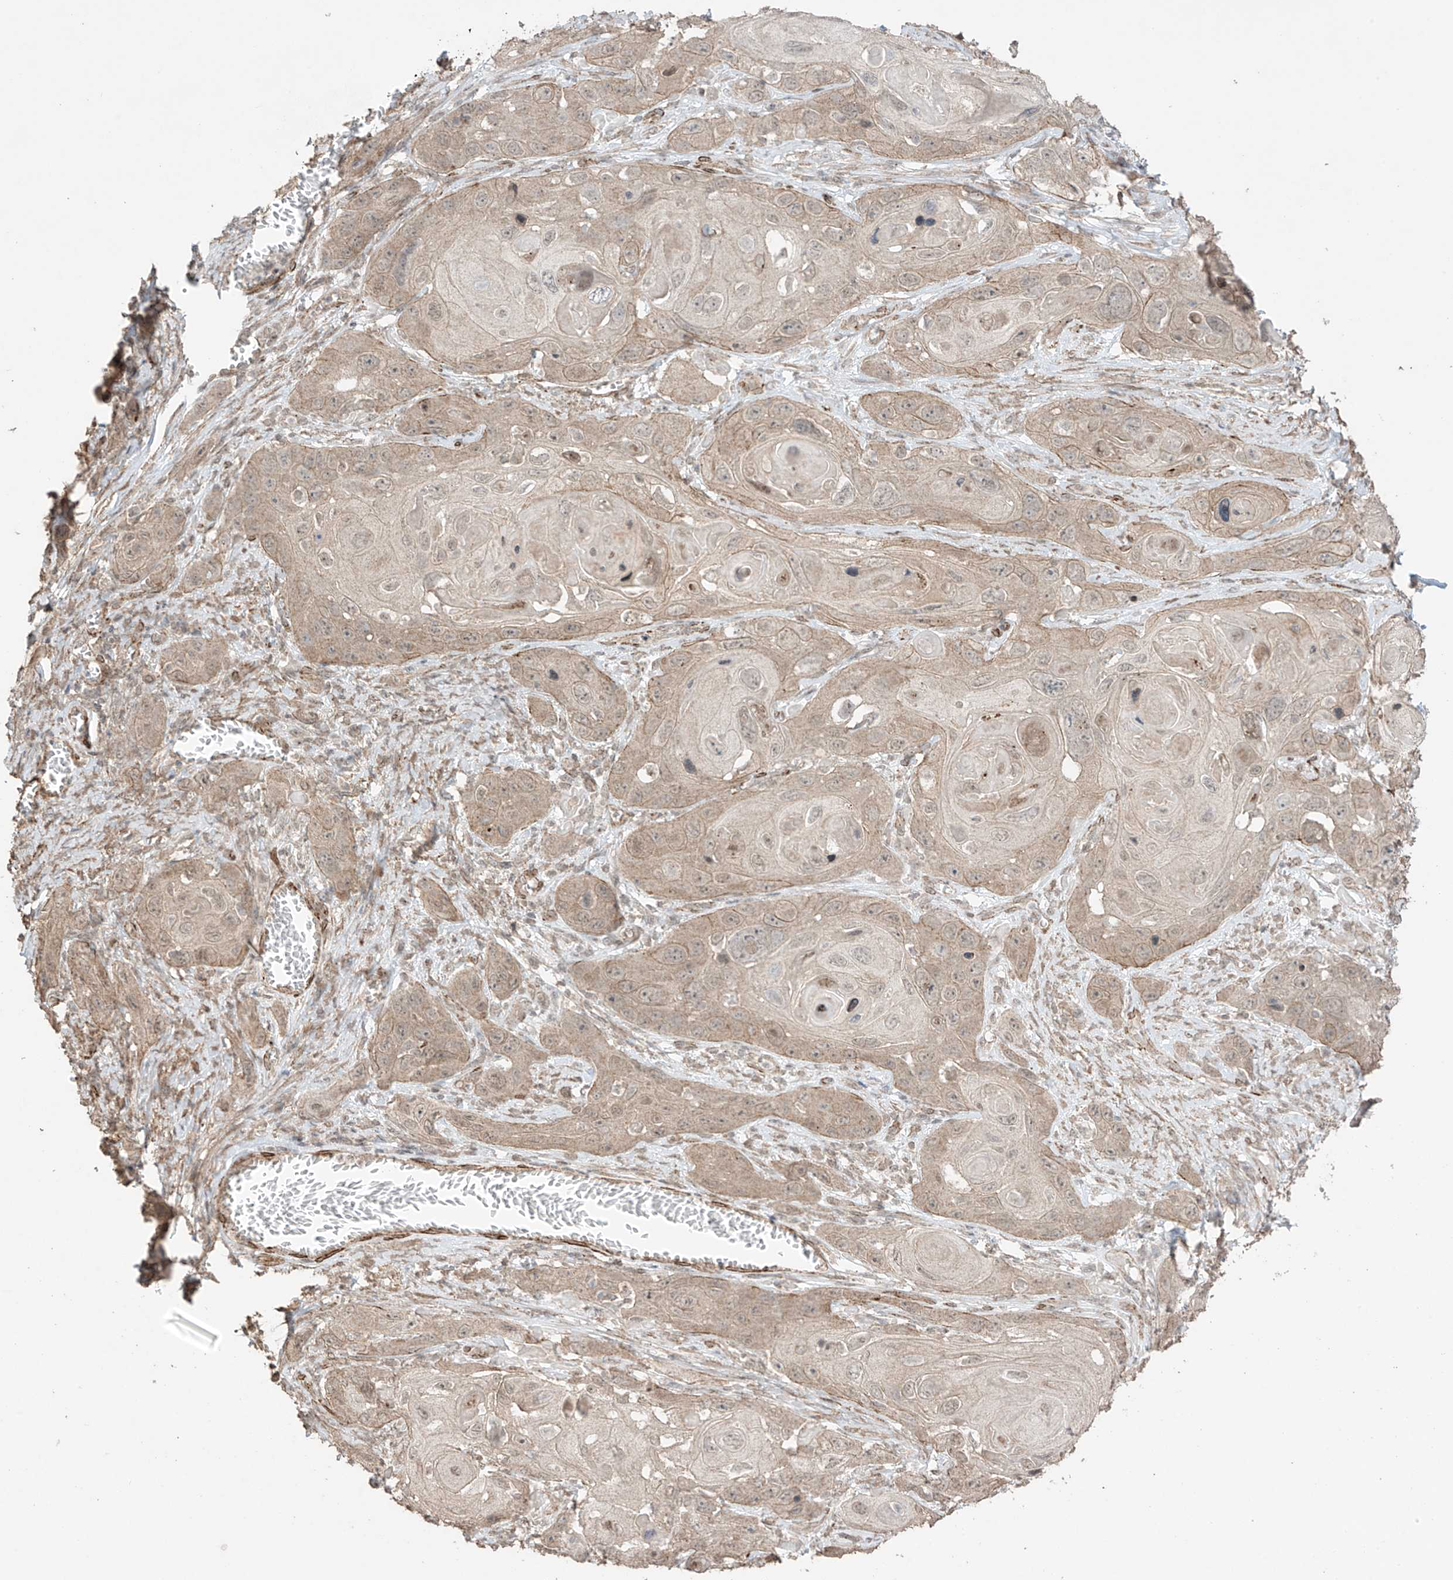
{"staining": {"intensity": "weak", "quantity": ">75%", "location": "cytoplasmic/membranous"}, "tissue": "skin cancer", "cell_type": "Tumor cells", "image_type": "cancer", "snomed": [{"axis": "morphology", "description": "Squamous cell carcinoma, NOS"}, {"axis": "topography", "description": "Skin"}], "caption": "Immunohistochemistry (IHC) (DAB (3,3'-diaminobenzidine)) staining of skin squamous cell carcinoma exhibits weak cytoplasmic/membranous protein staining in about >75% of tumor cells.", "gene": "TTLL5", "patient": {"sex": "male", "age": 55}}